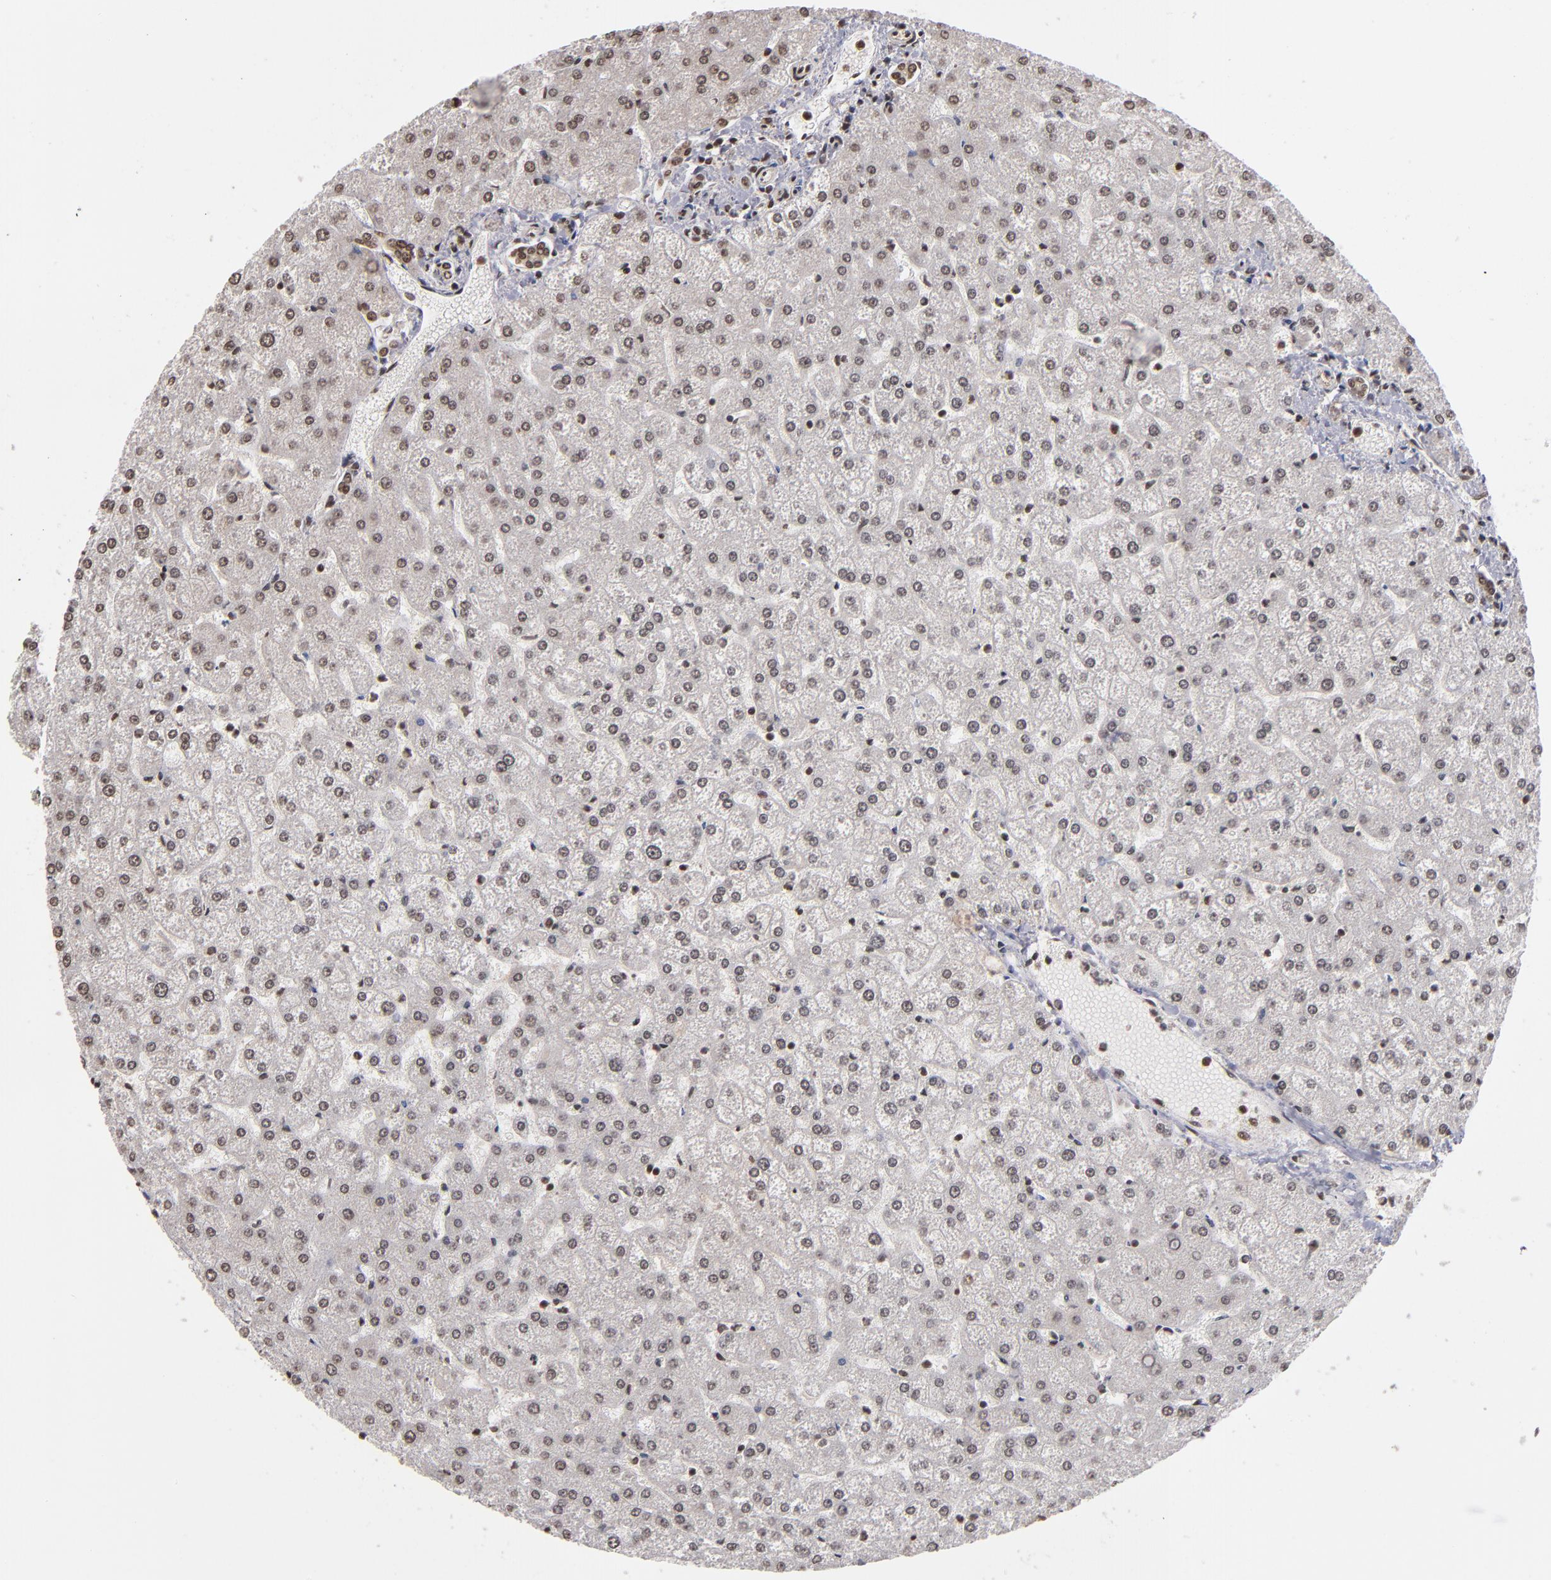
{"staining": {"intensity": "moderate", "quantity": ">75%", "location": "nuclear"}, "tissue": "liver", "cell_type": "Cholangiocytes", "image_type": "normal", "snomed": [{"axis": "morphology", "description": "Normal tissue, NOS"}, {"axis": "topography", "description": "Liver"}], "caption": "DAB immunohistochemical staining of unremarkable human liver displays moderate nuclear protein staining in approximately >75% of cholangiocytes.", "gene": "ABL2", "patient": {"sex": "female", "age": 32}}